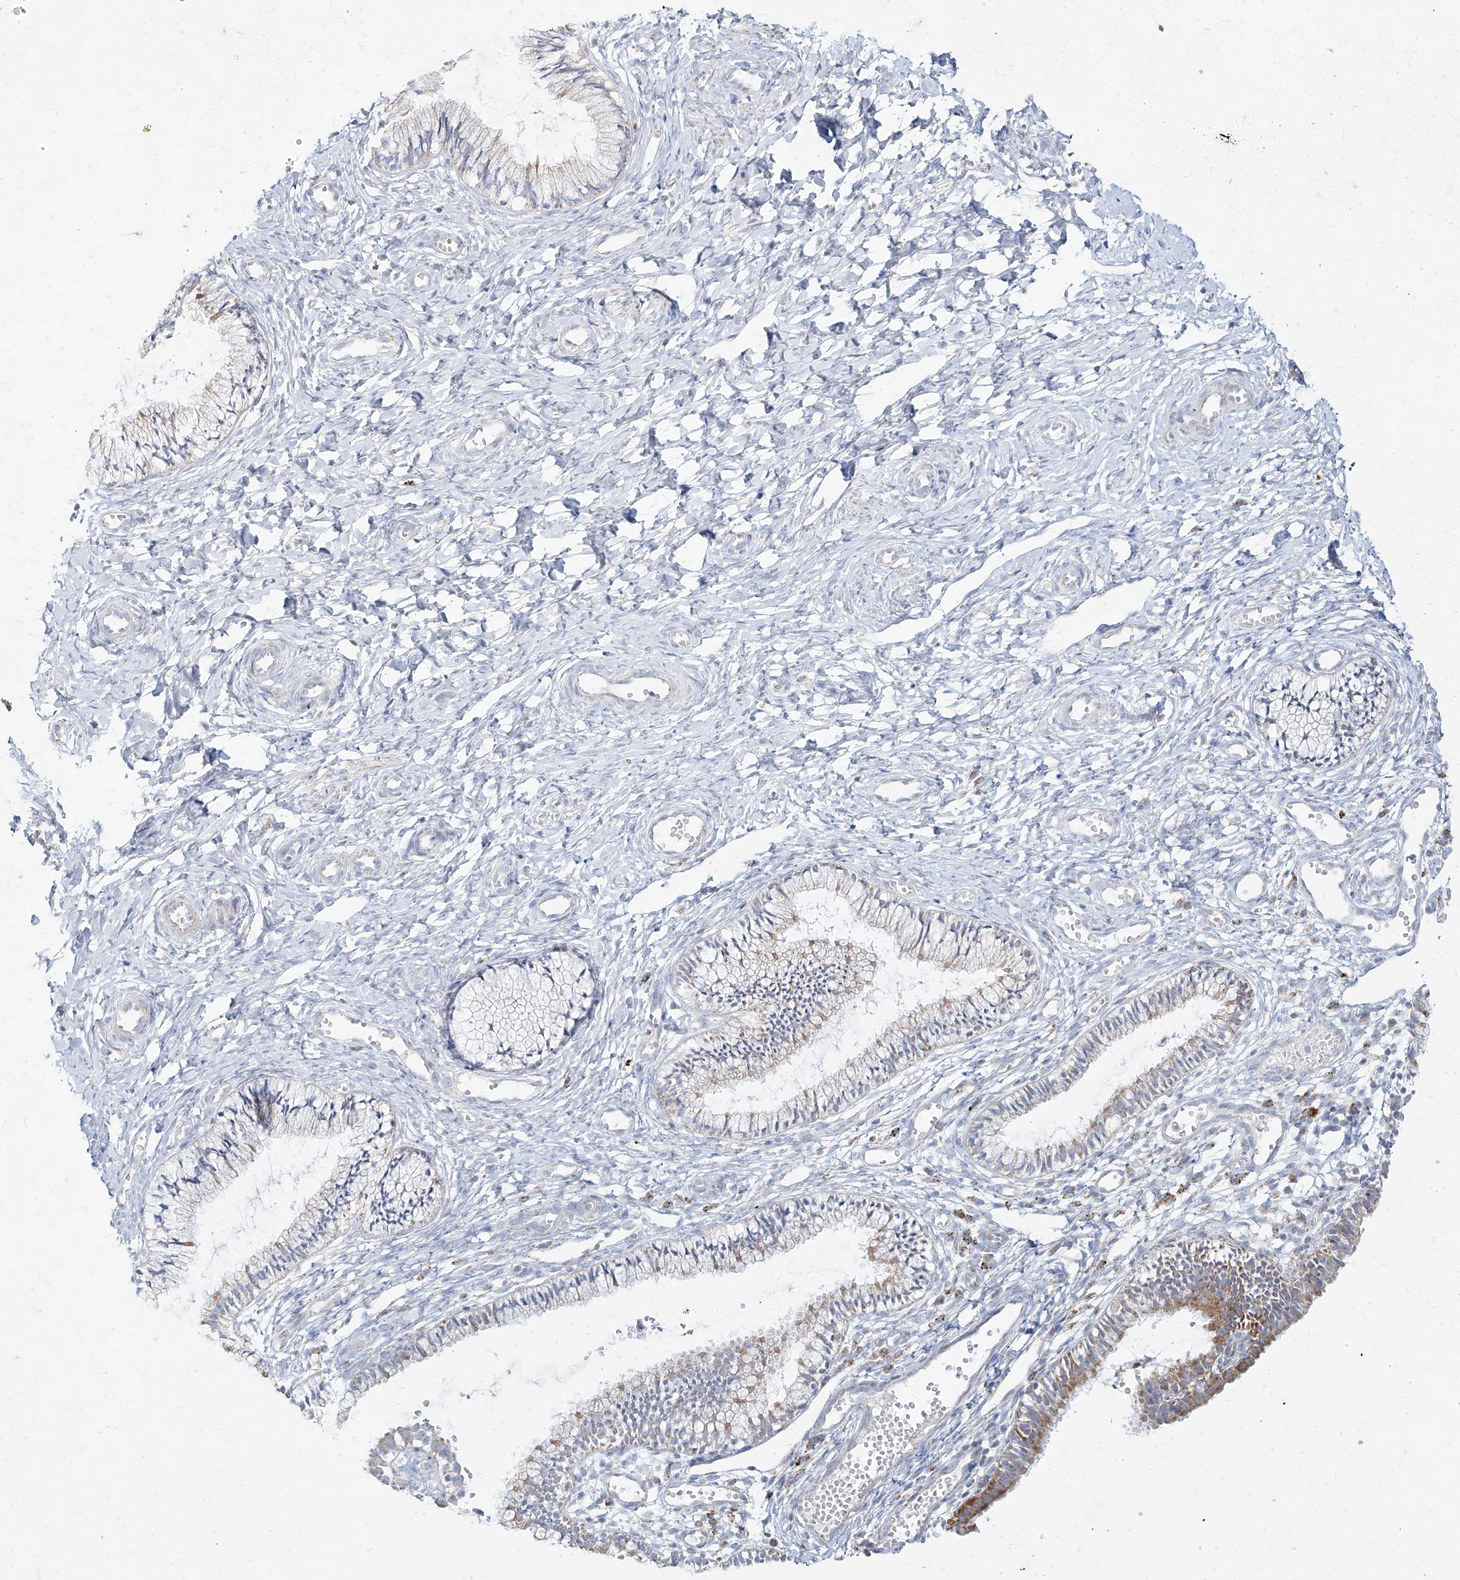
{"staining": {"intensity": "moderate", "quantity": "<25%", "location": "cytoplasmic/membranous"}, "tissue": "cervix", "cell_type": "Glandular cells", "image_type": "normal", "snomed": [{"axis": "morphology", "description": "Normal tissue, NOS"}, {"axis": "topography", "description": "Cervix"}], "caption": "A low amount of moderate cytoplasmic/membranous staining is present in approximately <25% of glandular cells in unremarkable cervix.", "gene": "MTX2", "patient": {"sex": "female", "age": 27}}